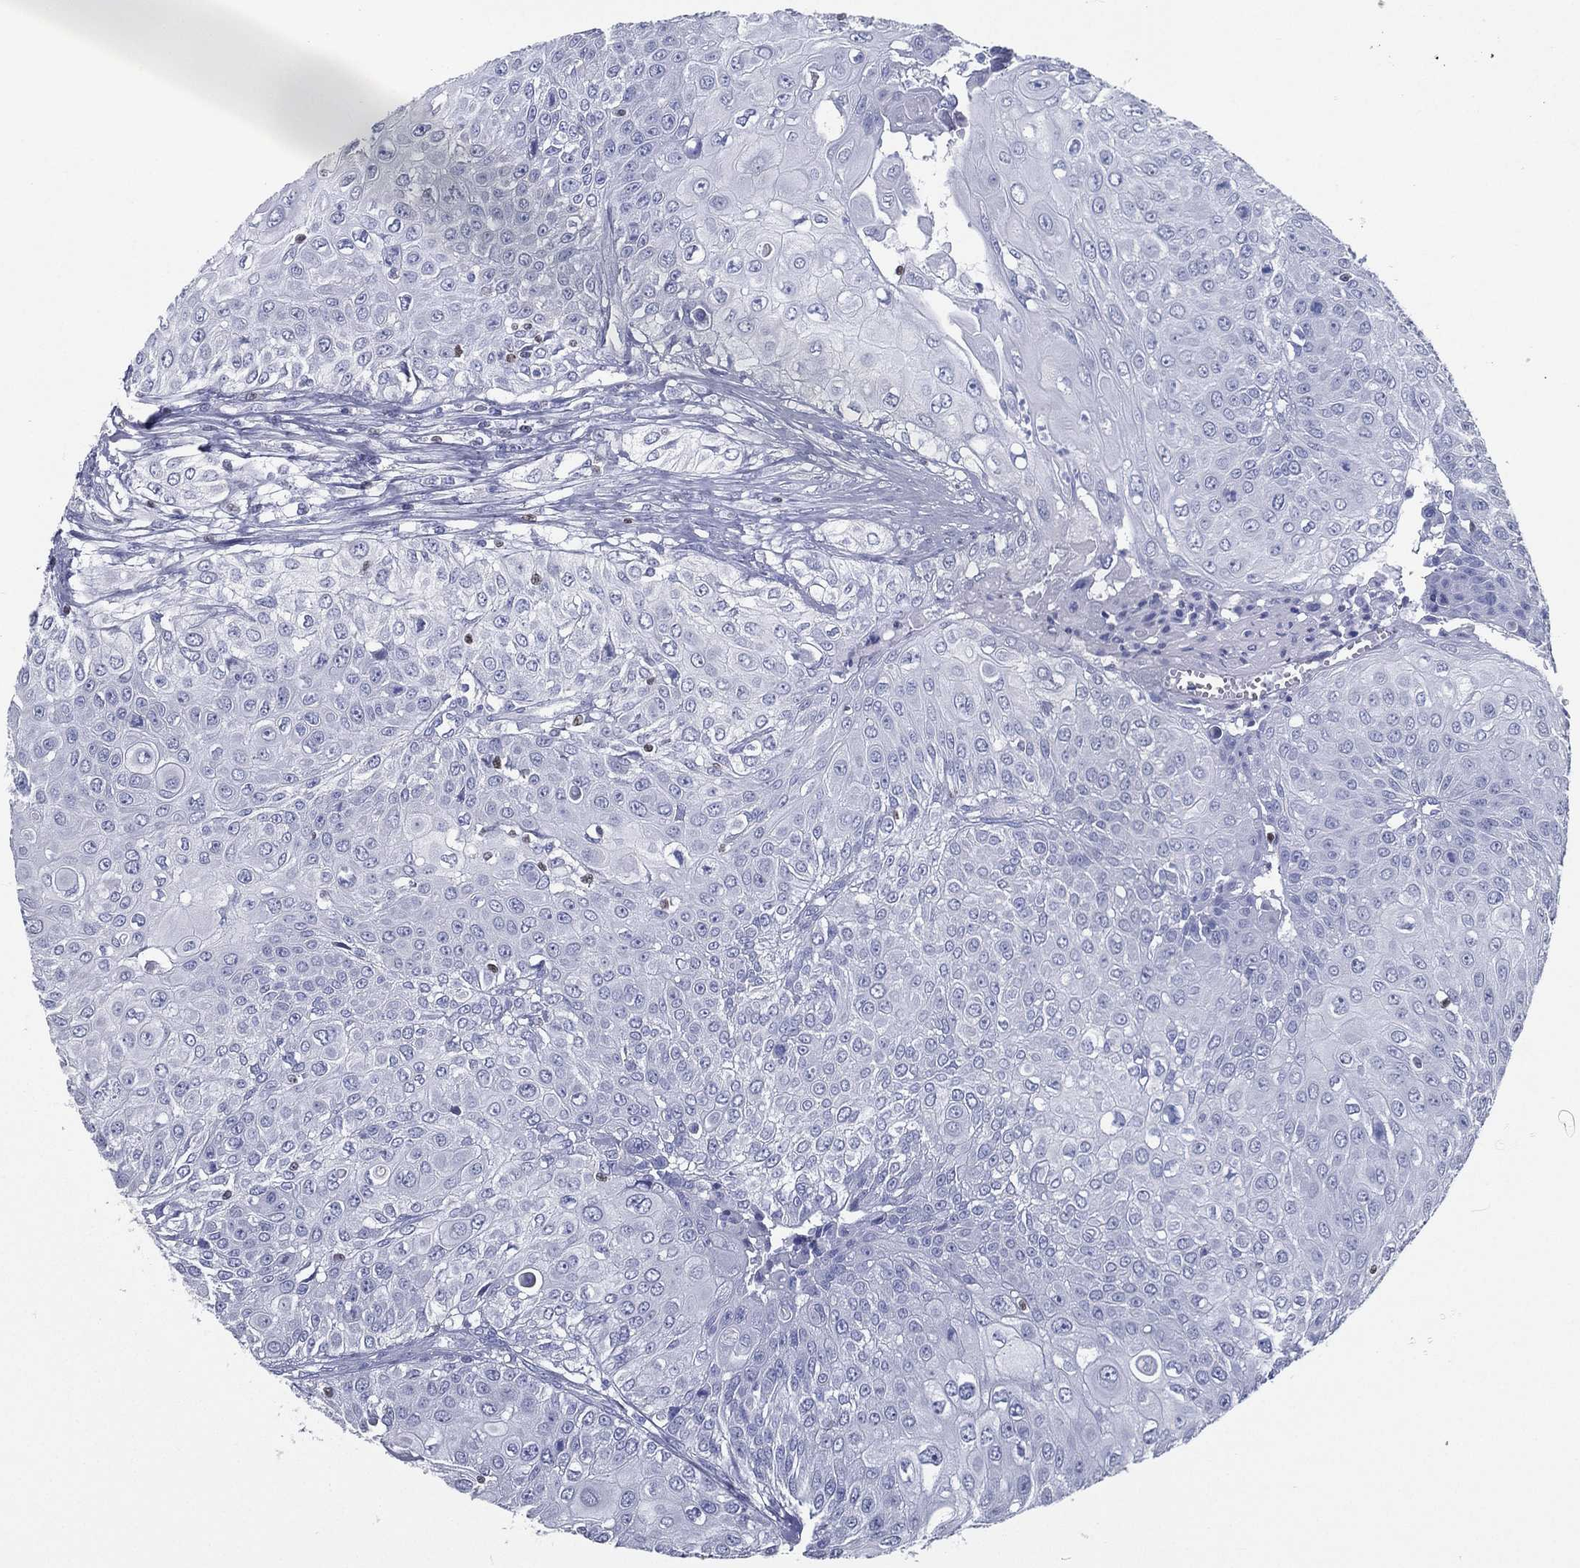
{"staining": {"intensity": "negative", "quantity": "none", "location": "none"}, "tissue": "urothelial cancer", "cell_type": "Tumor cells", "image_type": "cancer", "snomed": [{"axis": "morphology", "description": "Urothelial carcinoma, High grade"}, {"axis": "topography", "description": "Urinary bladder"}], "caption": "The IHC image has no significant expression in tumor cells of high-grade urothelial carcinoma tissue.", "gene": "PYHIN1", "patient": {"sex": "female", "age": 79}}